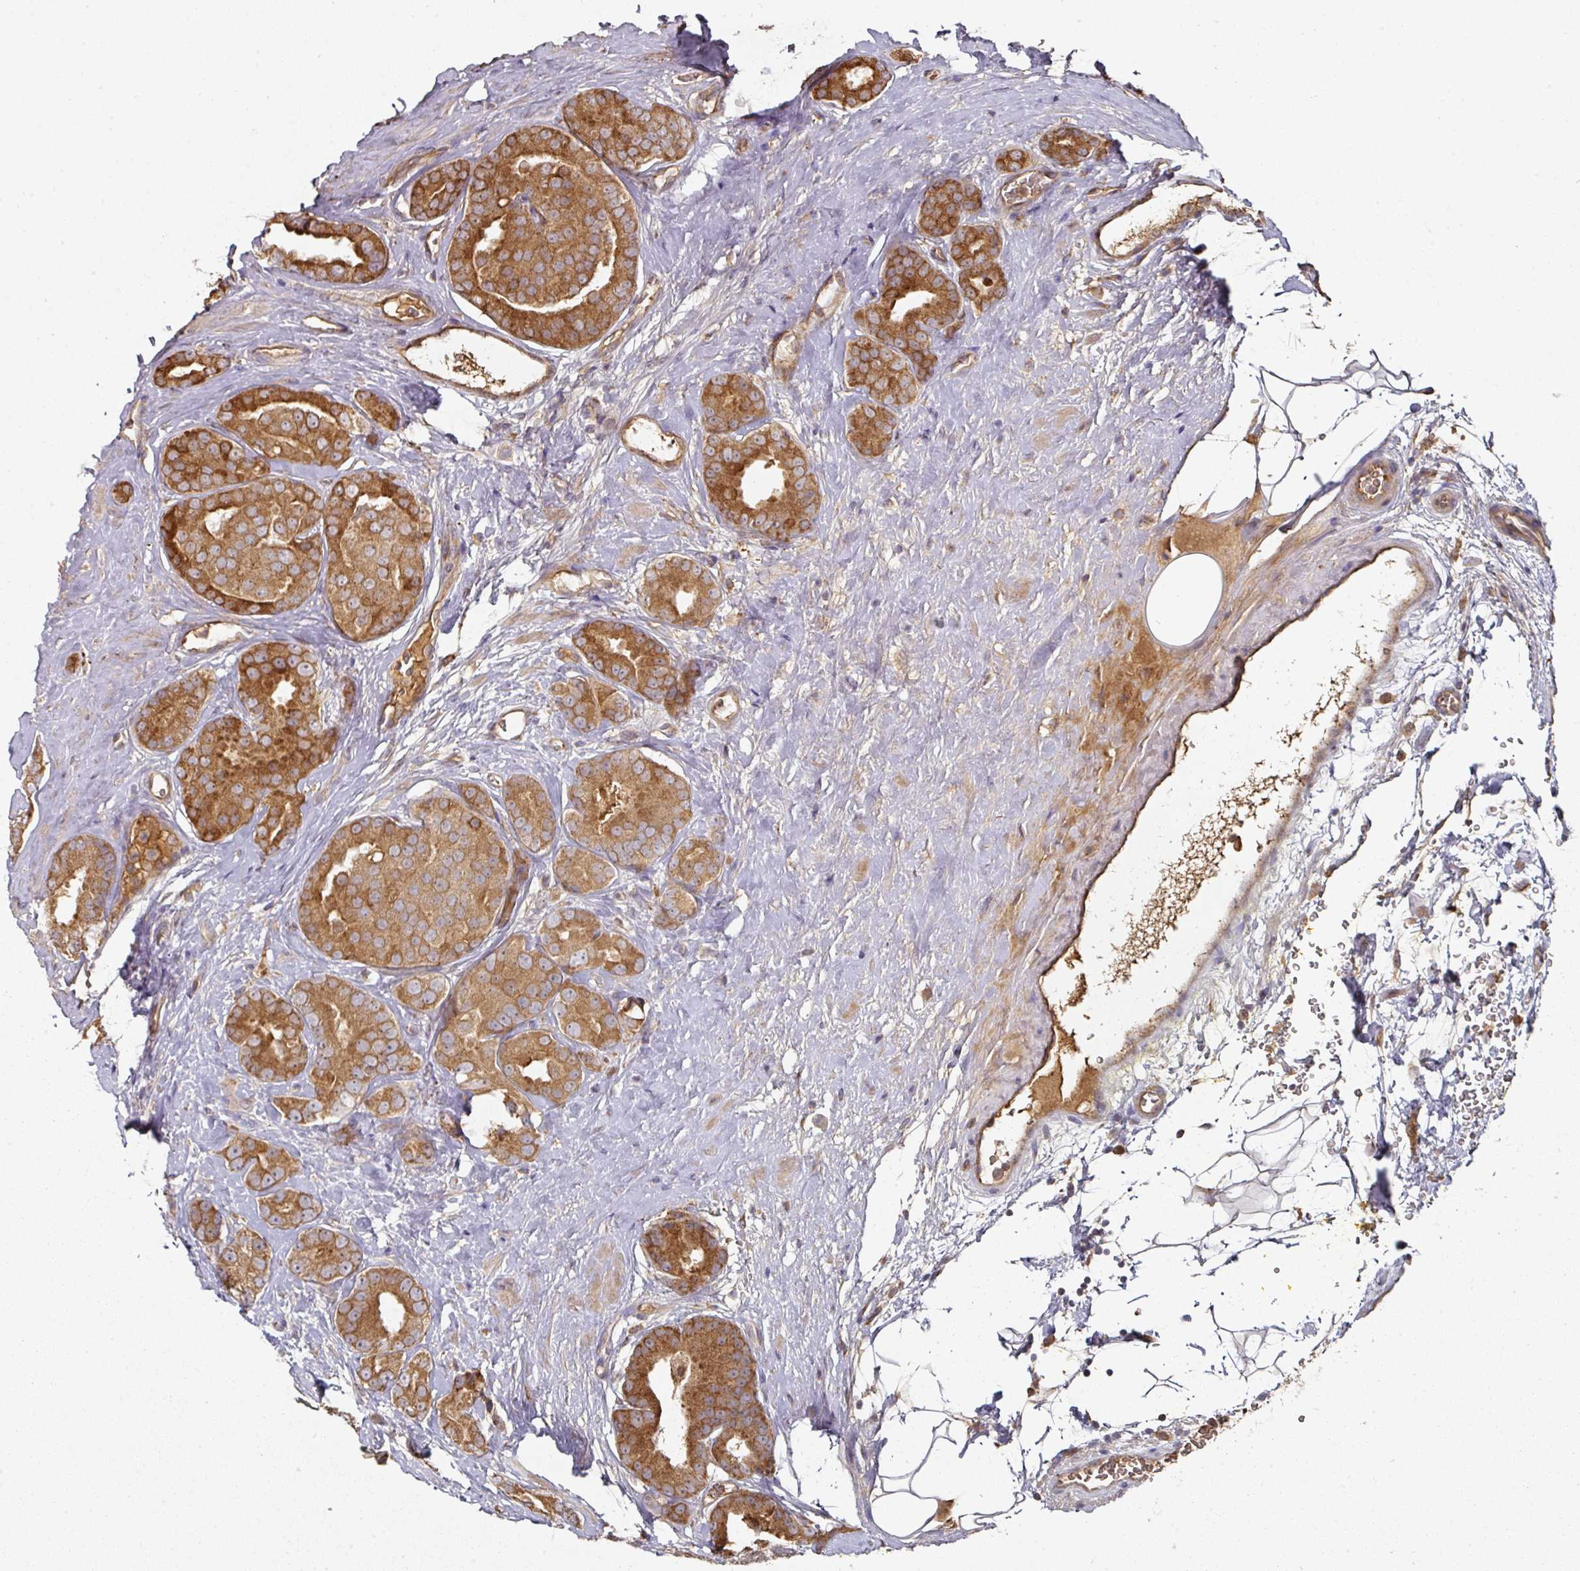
{"staining": {"intensity": "strong", "quantity": ">75%", "location": "cytoplasmic/membranous"}, "tissue": "prostate cancer", "cell_type": "Tumor cells", "image_type": "cancer", "snomed": [{"axis": "morphology", "description": "Adenocarcinoma, High grade"}, {"axis": "topography", "description": "Prostate"}], "caption": "Immunohistochemistry (IHC) (DAB (3,3'-diaminobenzidine)) staining of prostate cancer (high-grade adenocarcinoma) exhibits strong cytoplasmic/membranous protein expression in about >75% of tumor cells.", "gene": "CEP95", "patient": {"sex": "male", "age": 63}}